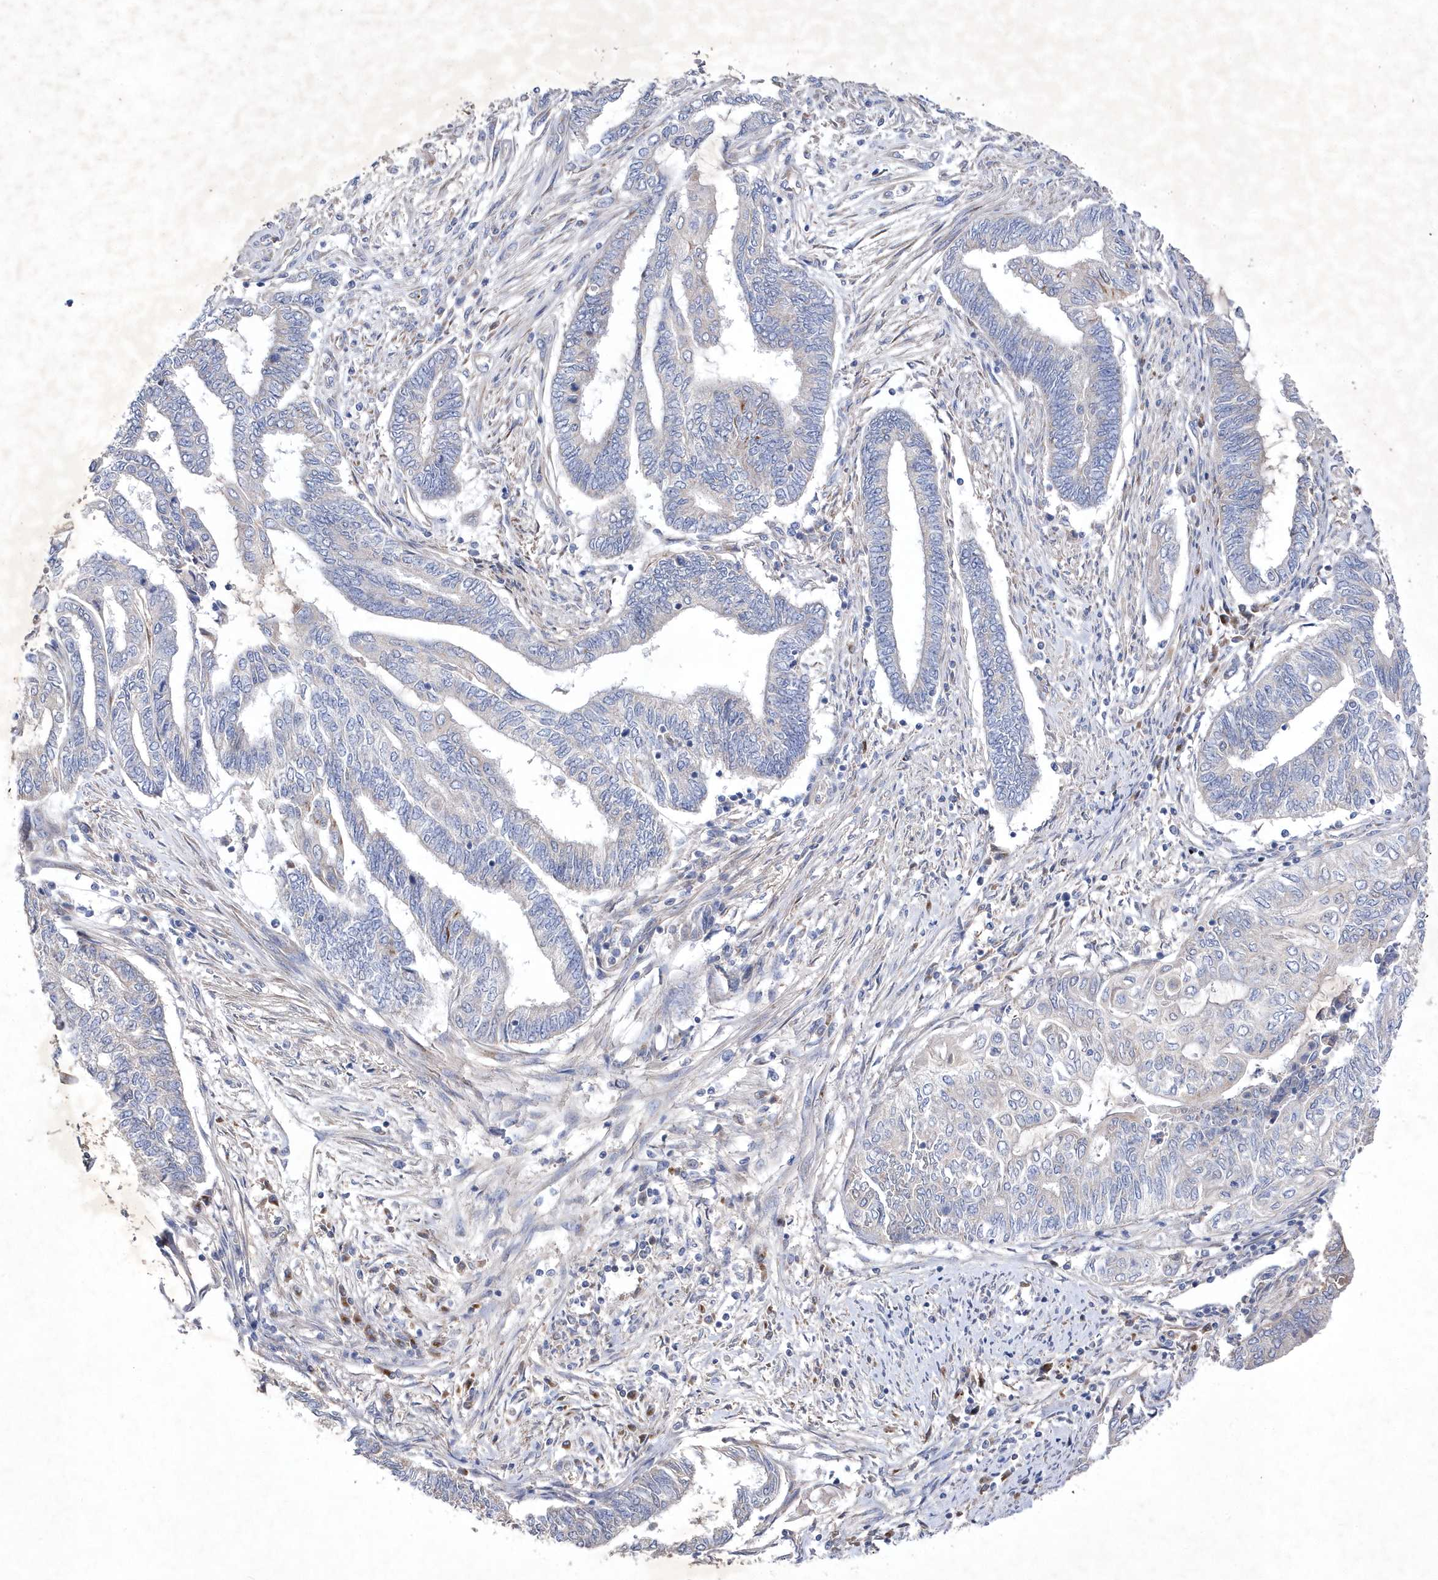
{"staining": {"intensity": "negative", "quantity": "none", "location": "none"}, "tissue": "endometrial cancer", "cell_type": "Tumor cells", "image_type": "cancer", "snomed": [{"axis": "morphology", "description": "Adenocarcinoma, NOS"}, {"axis": "topography", "description": "Uterus"}, {"axis": "topography", "description": "Endometrium"}], "caption": "This is an immunohistochemistry (IHC) photomicrograph of human endometrial cancer (adenocarcinoma). There is no positivity in tumor cells.", "gene": "METTL8", "patient": {"sex": "female", "age": 70}}